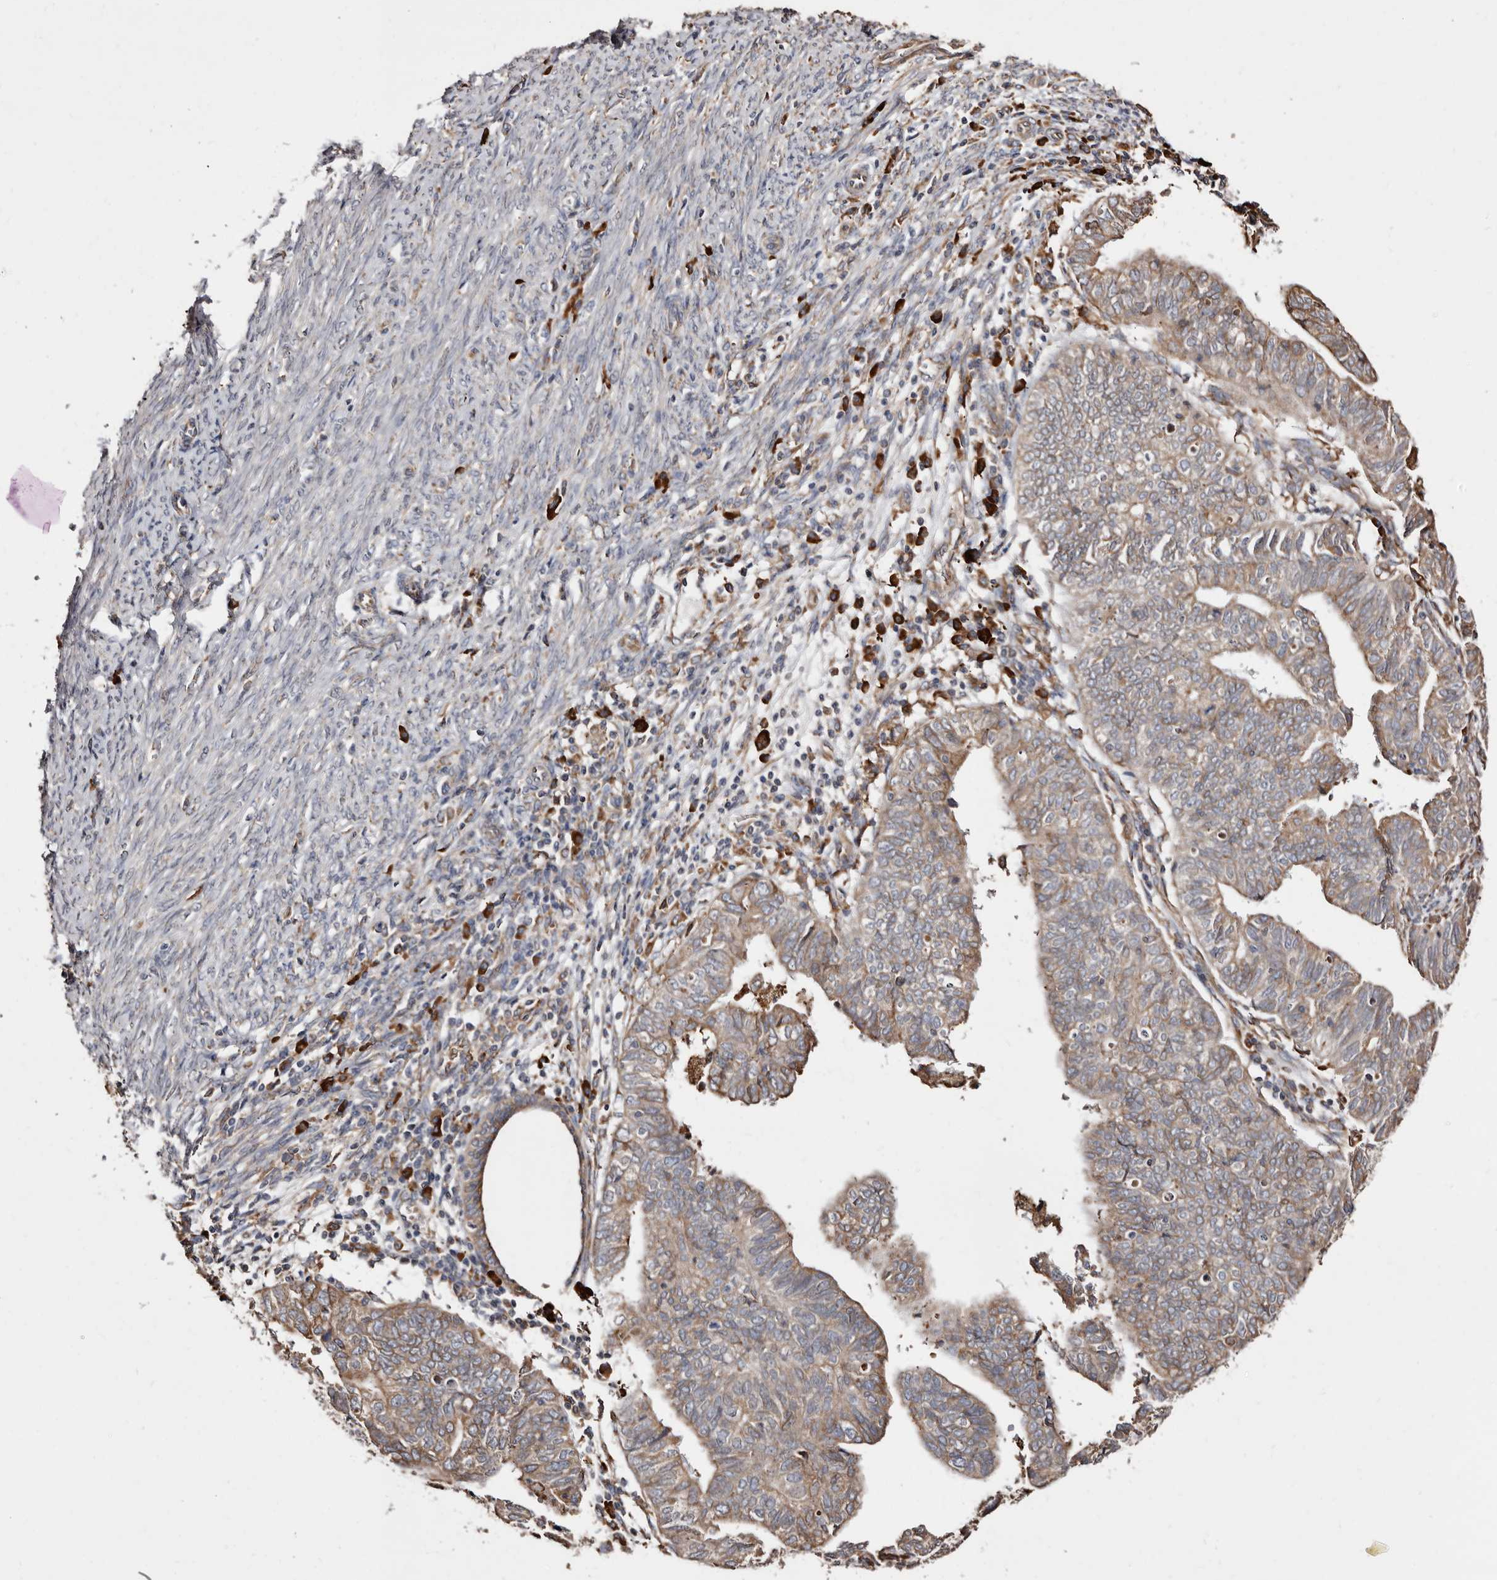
{"staining": {"intensity": "moderate", "quantity": ">75%", "location": "cytoplasmic/membranous"}, "tissue": "endometrial cancer", "cell_type": "Tumor cells", "image_type": "cancer", "snomed": [{"axis": "morphology", "description": "Adenocarcinoma, NOS"}, {"axis": "topography", "description": "Uterus"}], "caption": "Endometrial cancer stained for a protein demonstrates moderate cytoplasmic/membranous positivity in tumor cells.", "gene": "ACBD6", "patient": {"sex": "female", "age": 77}}